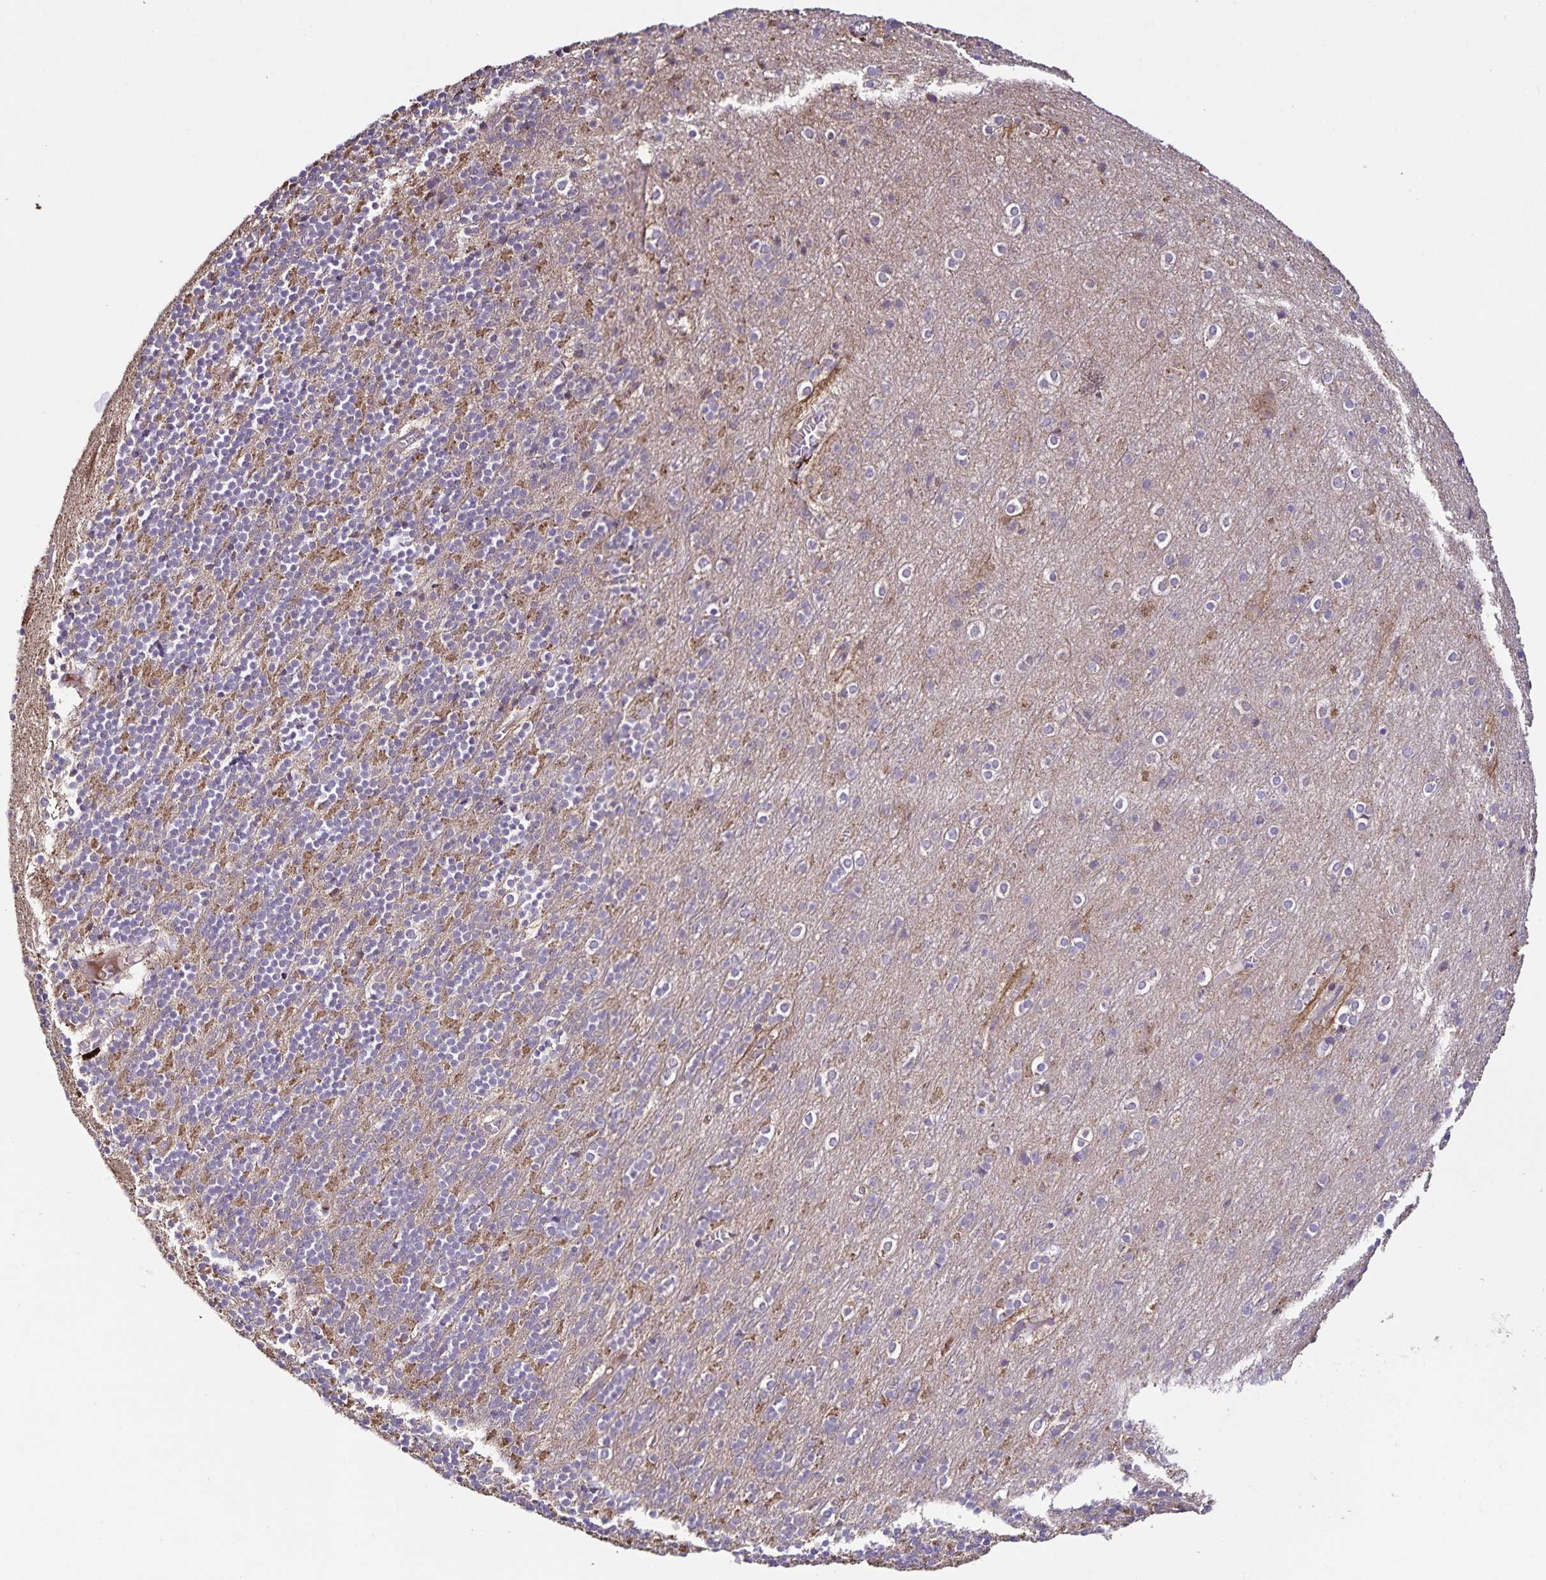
{"staining": {"intensity": "moderate", "quantity": "25%-75%", "location": "cytoplasmic/membranous"}, "tissue": "cerebellum", "cell_type": "Cells in granular layer", "image_type": "normal", "snomed": [{"axis": "morphology", "description": "Normal tissue, NOS"}, {"axis": "topography", "description": "Cerebellum"}], "caption": "Protein staining reveals moderate cytoplasmic/membranous expression in approximately 25%-75% of cells in granular layer in benign cerebellum.", "gene": "MAN1A1", "patient": {"sex": "male", "age": 70}}